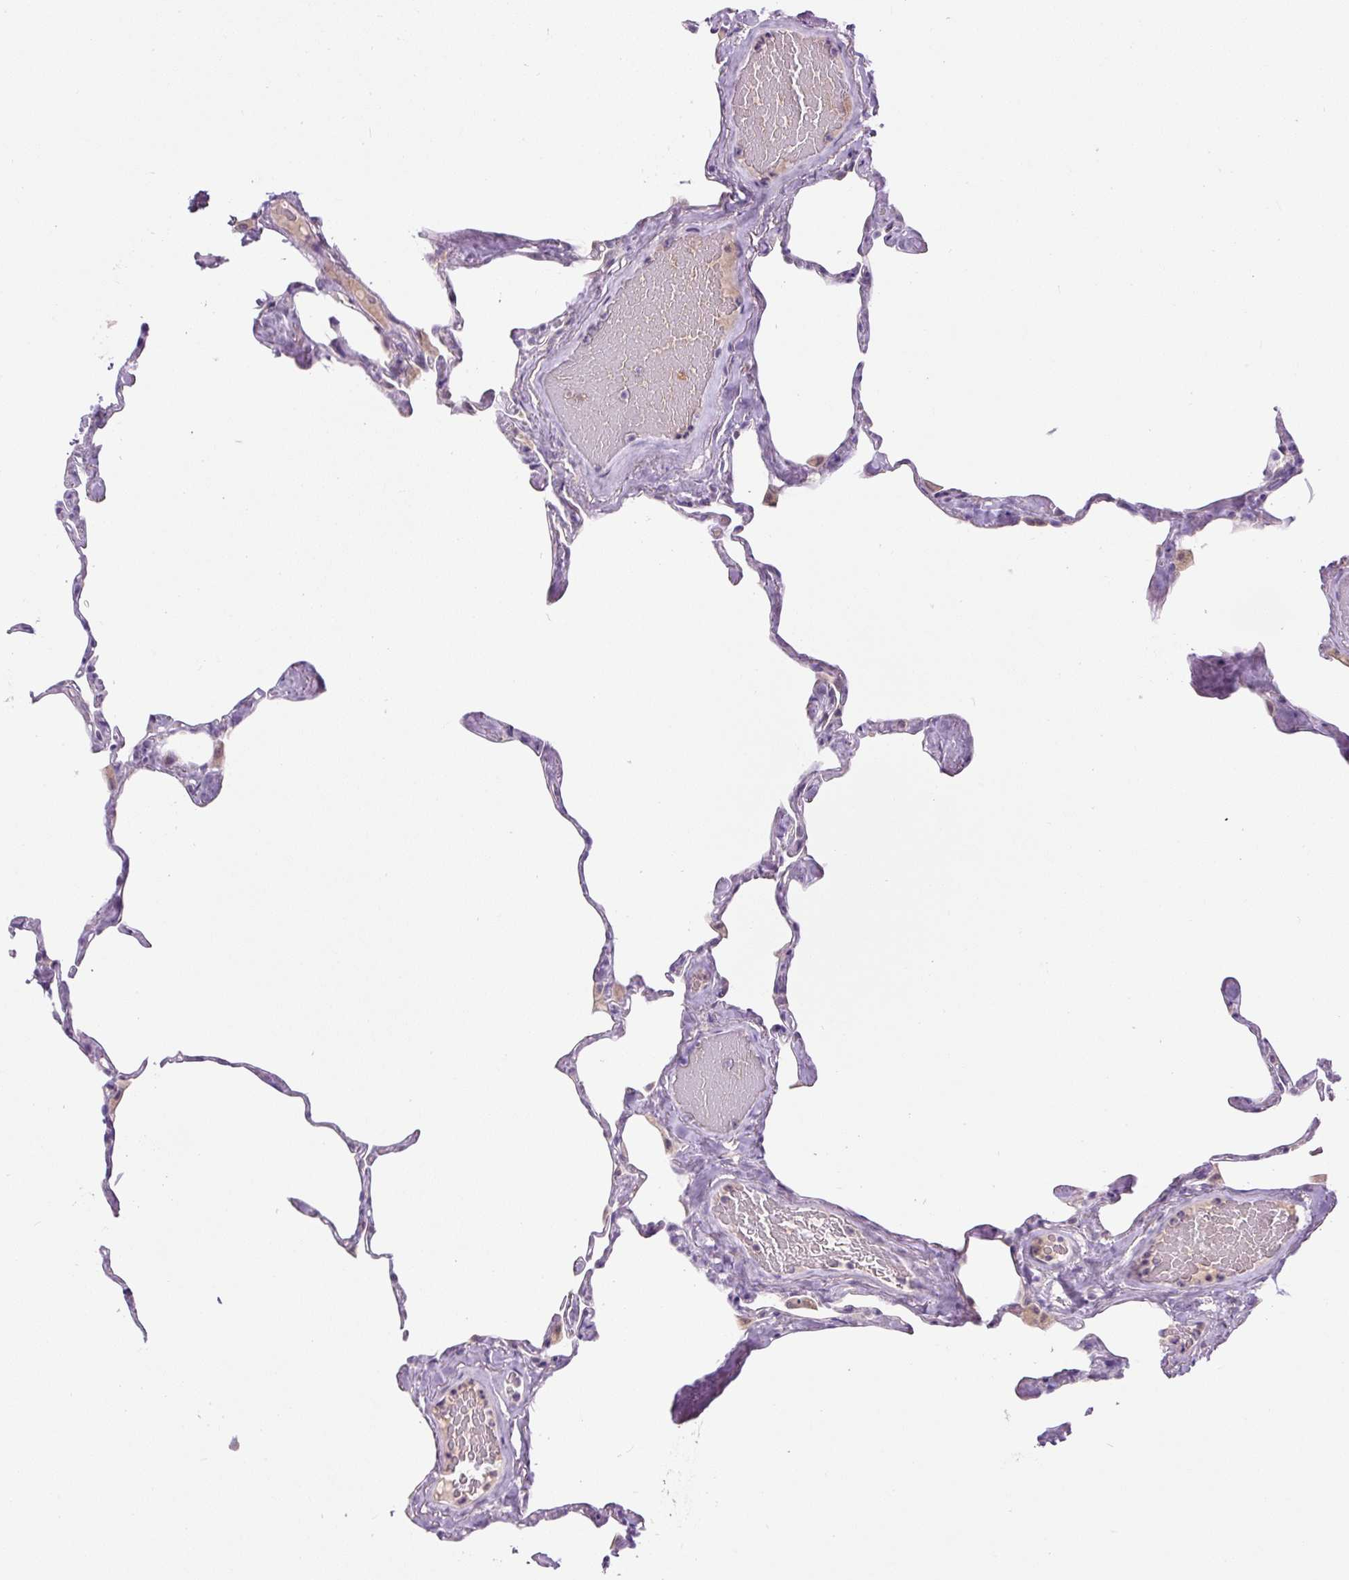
{"staining": {"intensity": "weak", "quantity": "25%-75%", "location": "cytoplasmic/membranous"}, "tissue": "lung", "cell_type": "Alveolar cells", "image_type": "normal", "snomed": [{"axis": "morphology", "description": "Normal tissue, NOS"}, {"axis": "topography", "description": "Lung"}], "caption": "Protein staining reveals weak cytoplasmic/membranous staining in approximately 25%-75% of alveolar cells in normal lung.", "gene": "FABP7", "patient": {"sex": "male", "age": 65}}